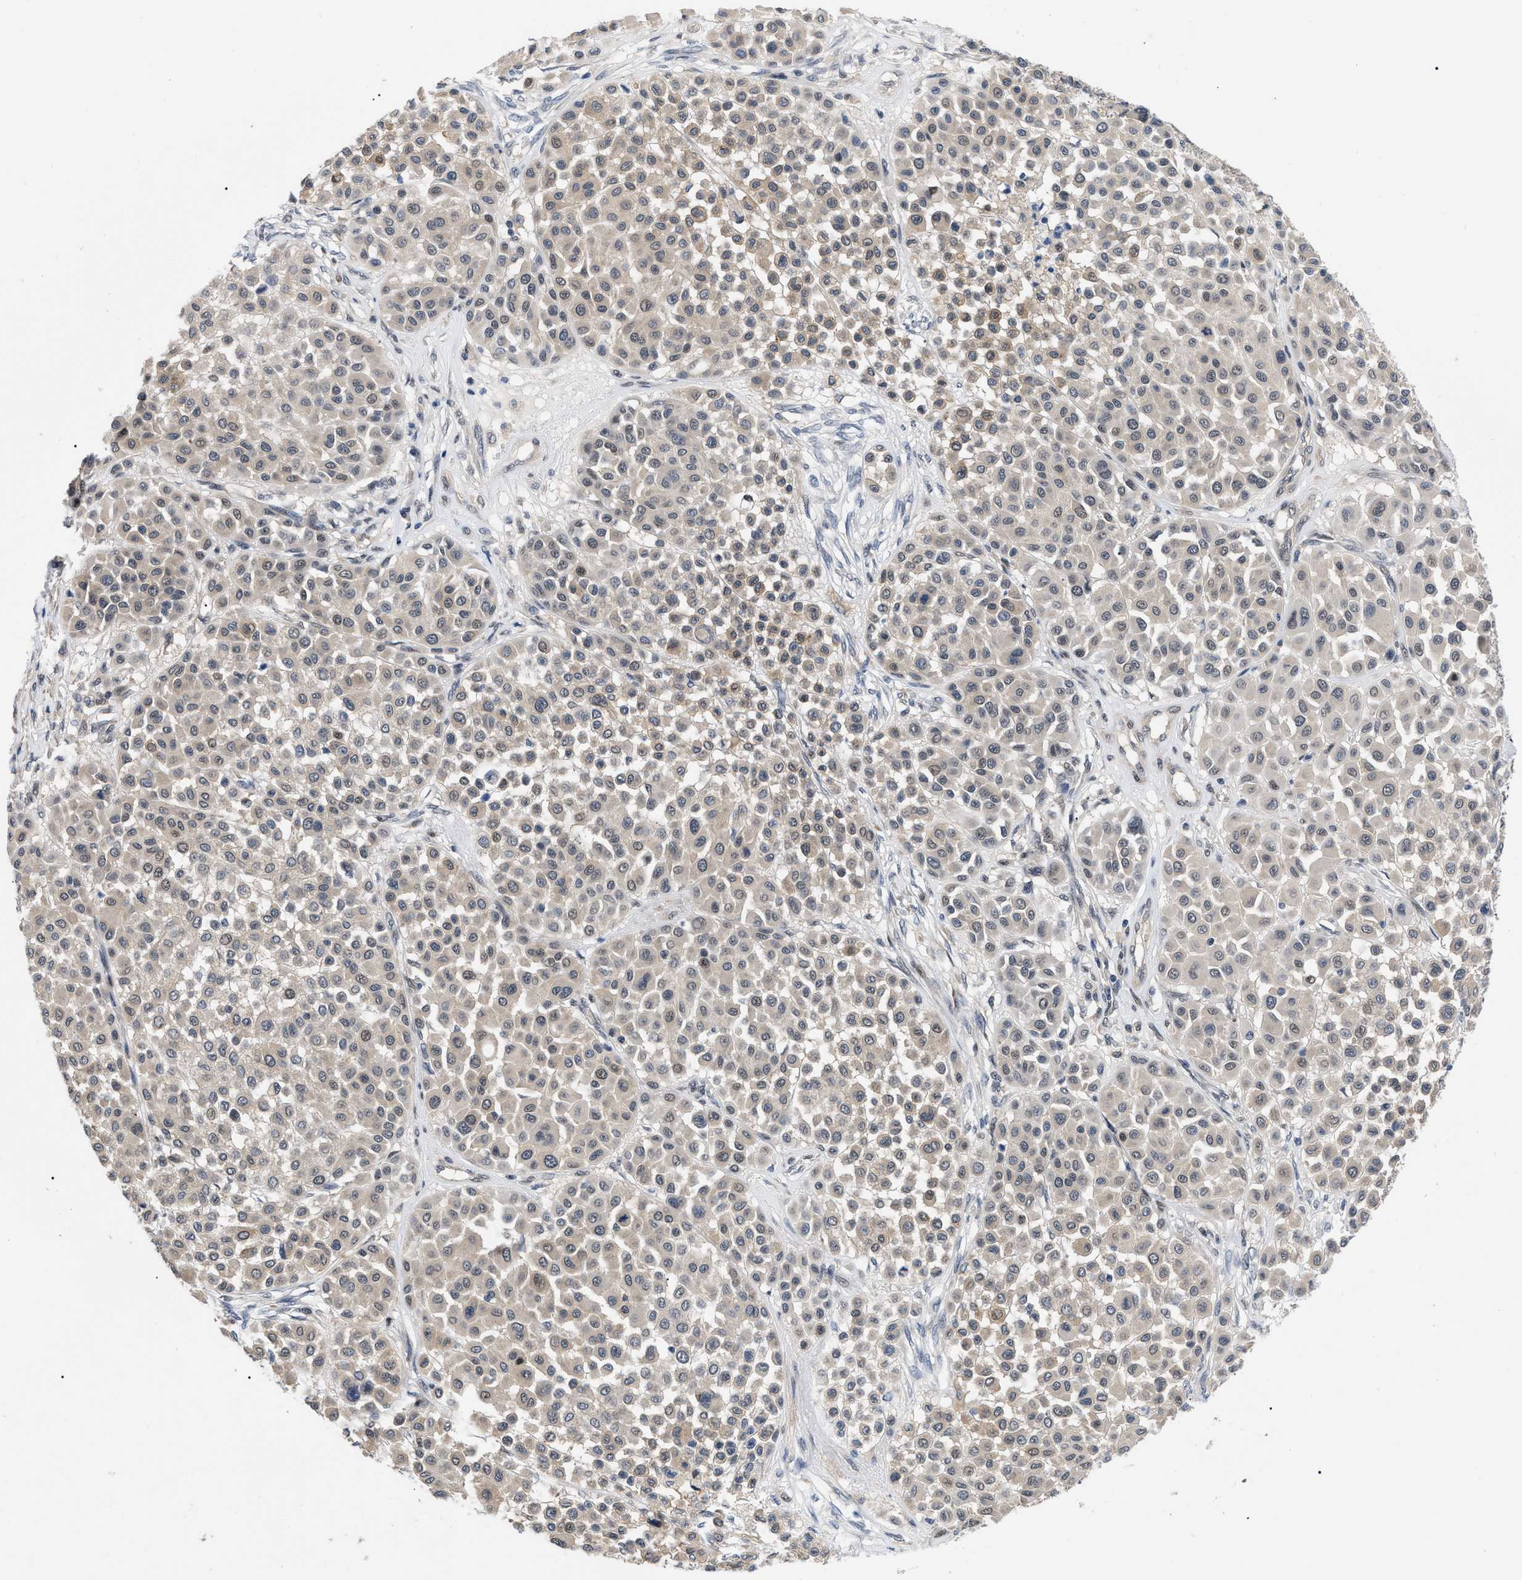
{"staining": {"intensity": "weak", "quantity": ">75%", "location": "cytoplasmic/membranous"}, "tissue": "melanoma", "cell_type": "Tumor cells", "image_type": "cancer", "snomed": [{"axis": "morphology", "description": "Malignant melanoma, Metastatic site"}, {"axis": "topography", "description": "Soft tissue"}], "caption": "Malignant melanoma (metastatic site) stained with a brown dye shows weak cytoplasmic/membranous positive expression in about >75% of tumor cells.", "gene": "GARRE1", "patient": {"sex": "male", "age": 41}}